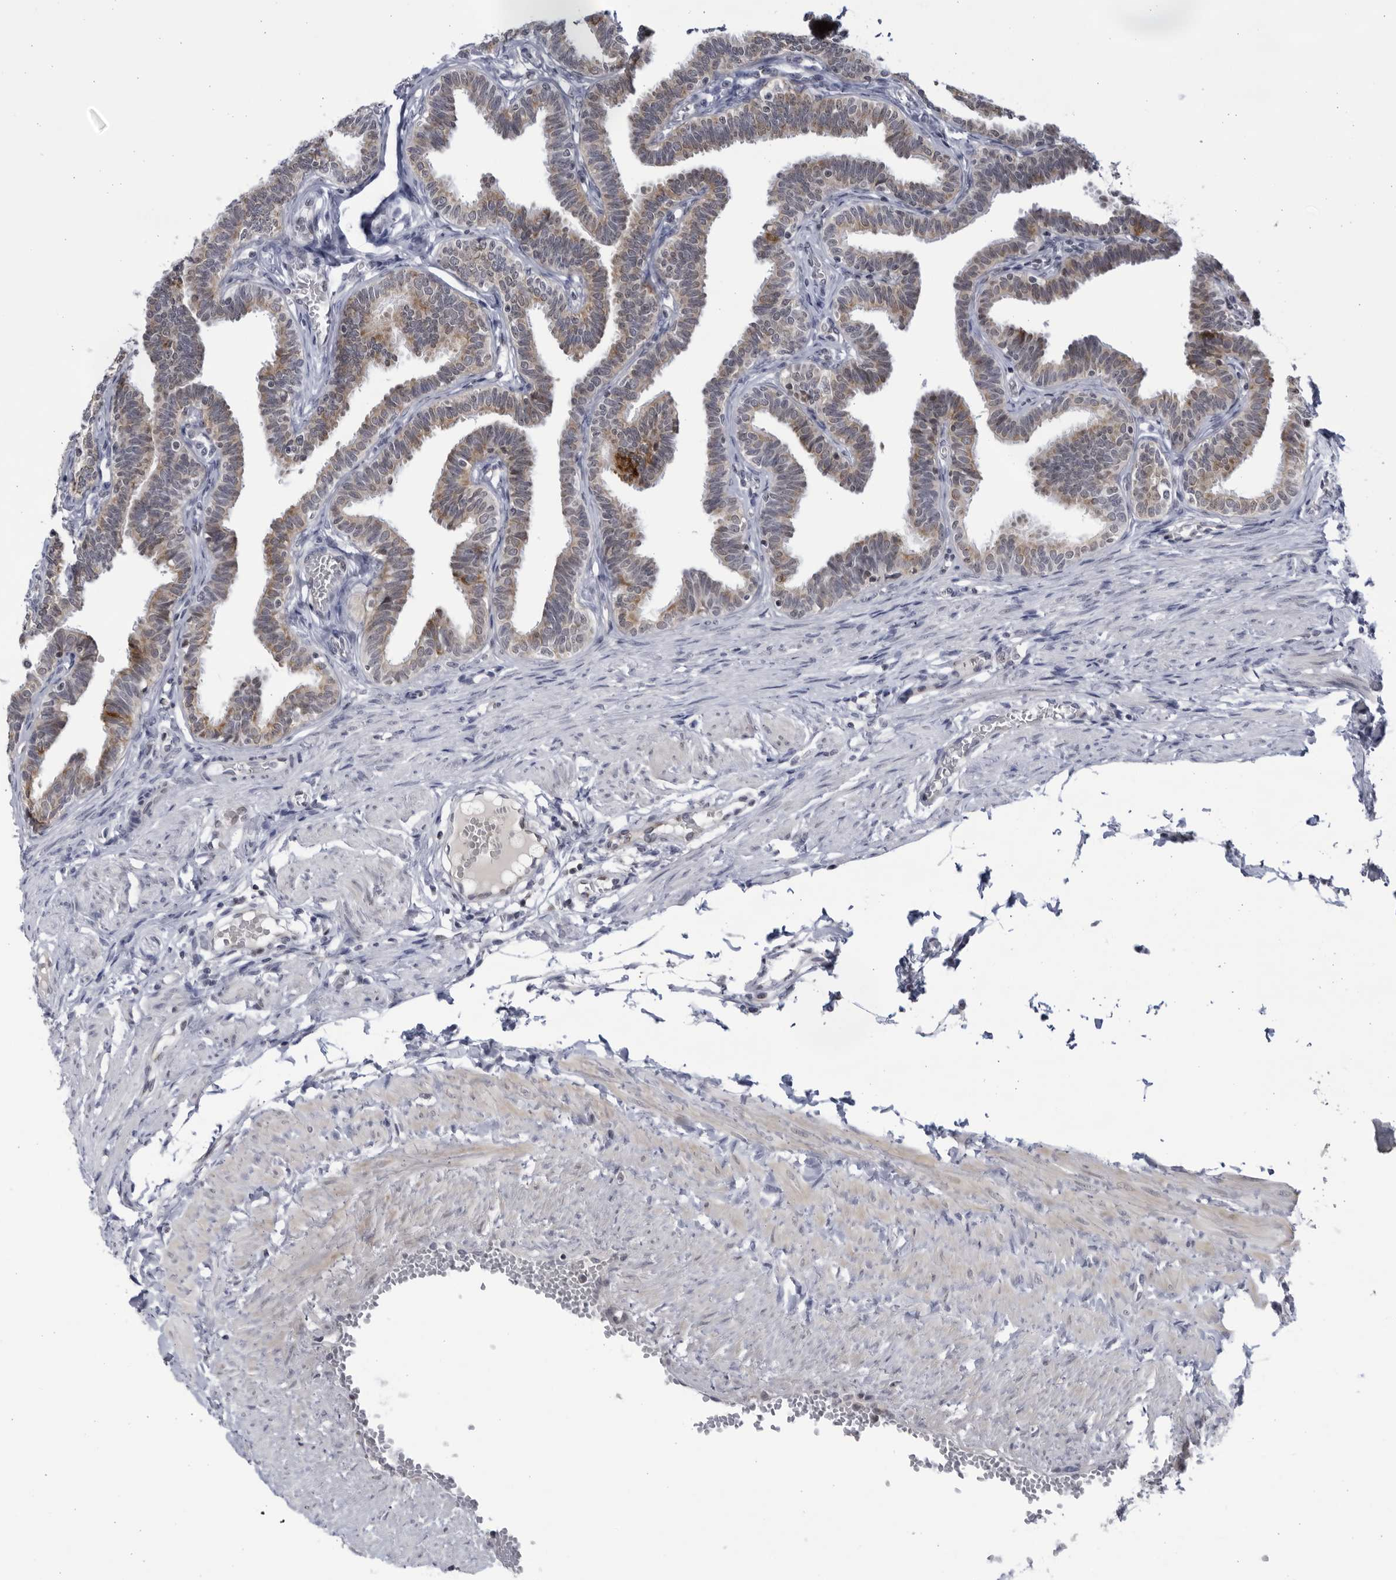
{"staining": {"intensity": "moderate", "quantity": ">75%", "location": "cytoplasmic/membranous"}, "tissue": "fallopian tube", "cell_type": "Glandular cells", "image_type": "normal", "snomed": [{"axis": "morphology", "description": "Normal tissue, NOS"}, {"axis": "topography", "description": "Fallopian tube"}, {"axis": "topography", "description": "Ovary"}], "caption": "Immunohistochemical staining of normal fallopian tube shows >75% levels of moderate cytoplasmic/membranous protein staining in about >75% of glandular cells. (Stains: DAB (3,3'-diaminobenzidine) in brown, nuclei in blue, Microscopy: brightfield microscopy at high magnification).", "gene": "SLC25A22", "patient": {"sex": "female", "age": 23}}